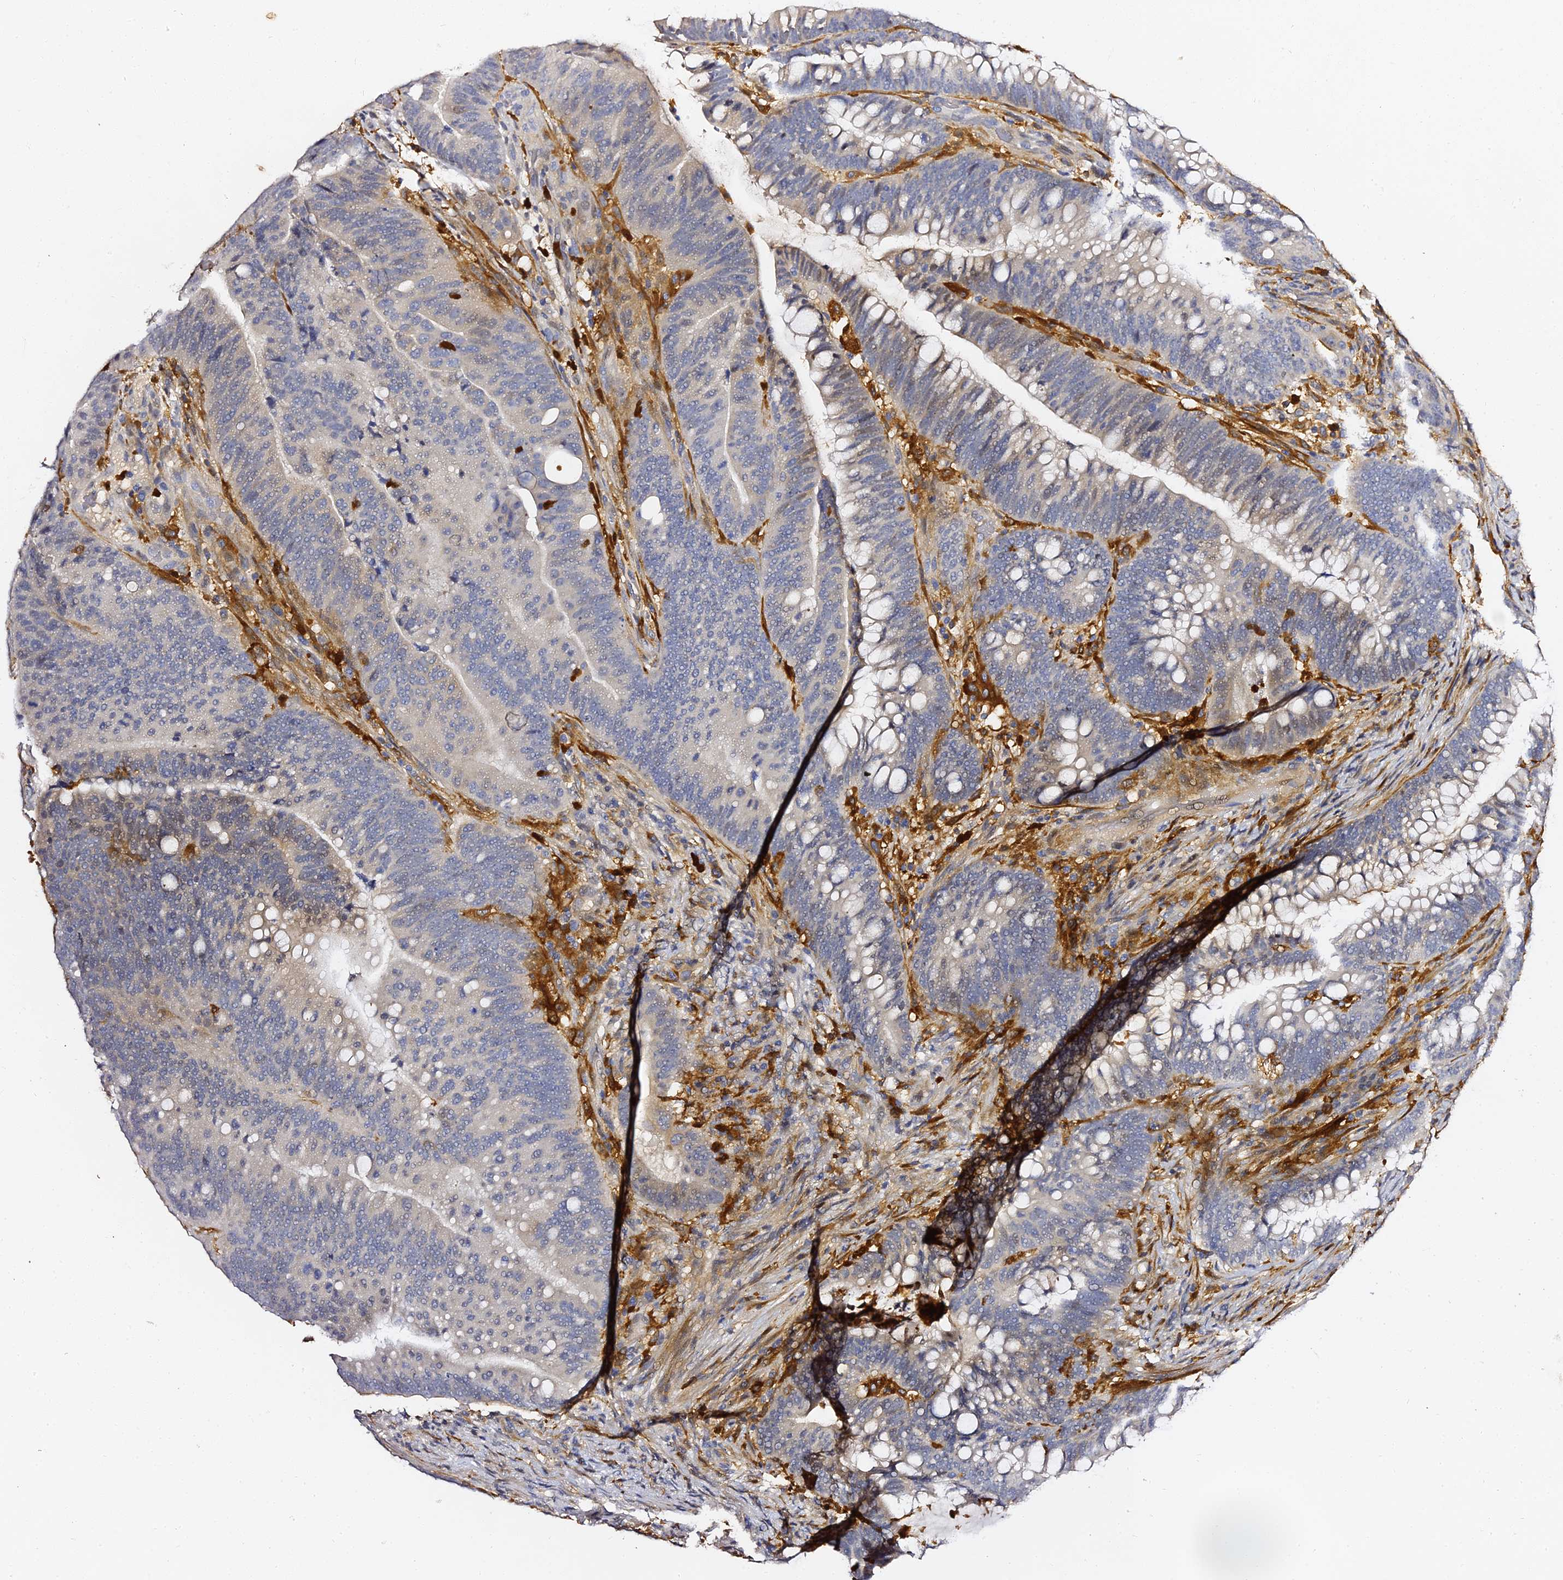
{"staining": {"intensity": "weak", "quantity": "<25%", "location": "cytoplasmic/membranous"}, "tissue": "colorectal cancer", "cell_type": "Tumor cells", "image_type": "cancer", "snomed": [{"axis": "morphology", "description": "Adenocarcinoma, NOS"}, {"axis": "topography", "description": "Colon"}], "caption": "Protein analysis of adenocarcinoma (colorectal) reveals no significant staining in tumor cells.", "gene": "IL4I1", "patient": {"sex": "female", "age": 66}}